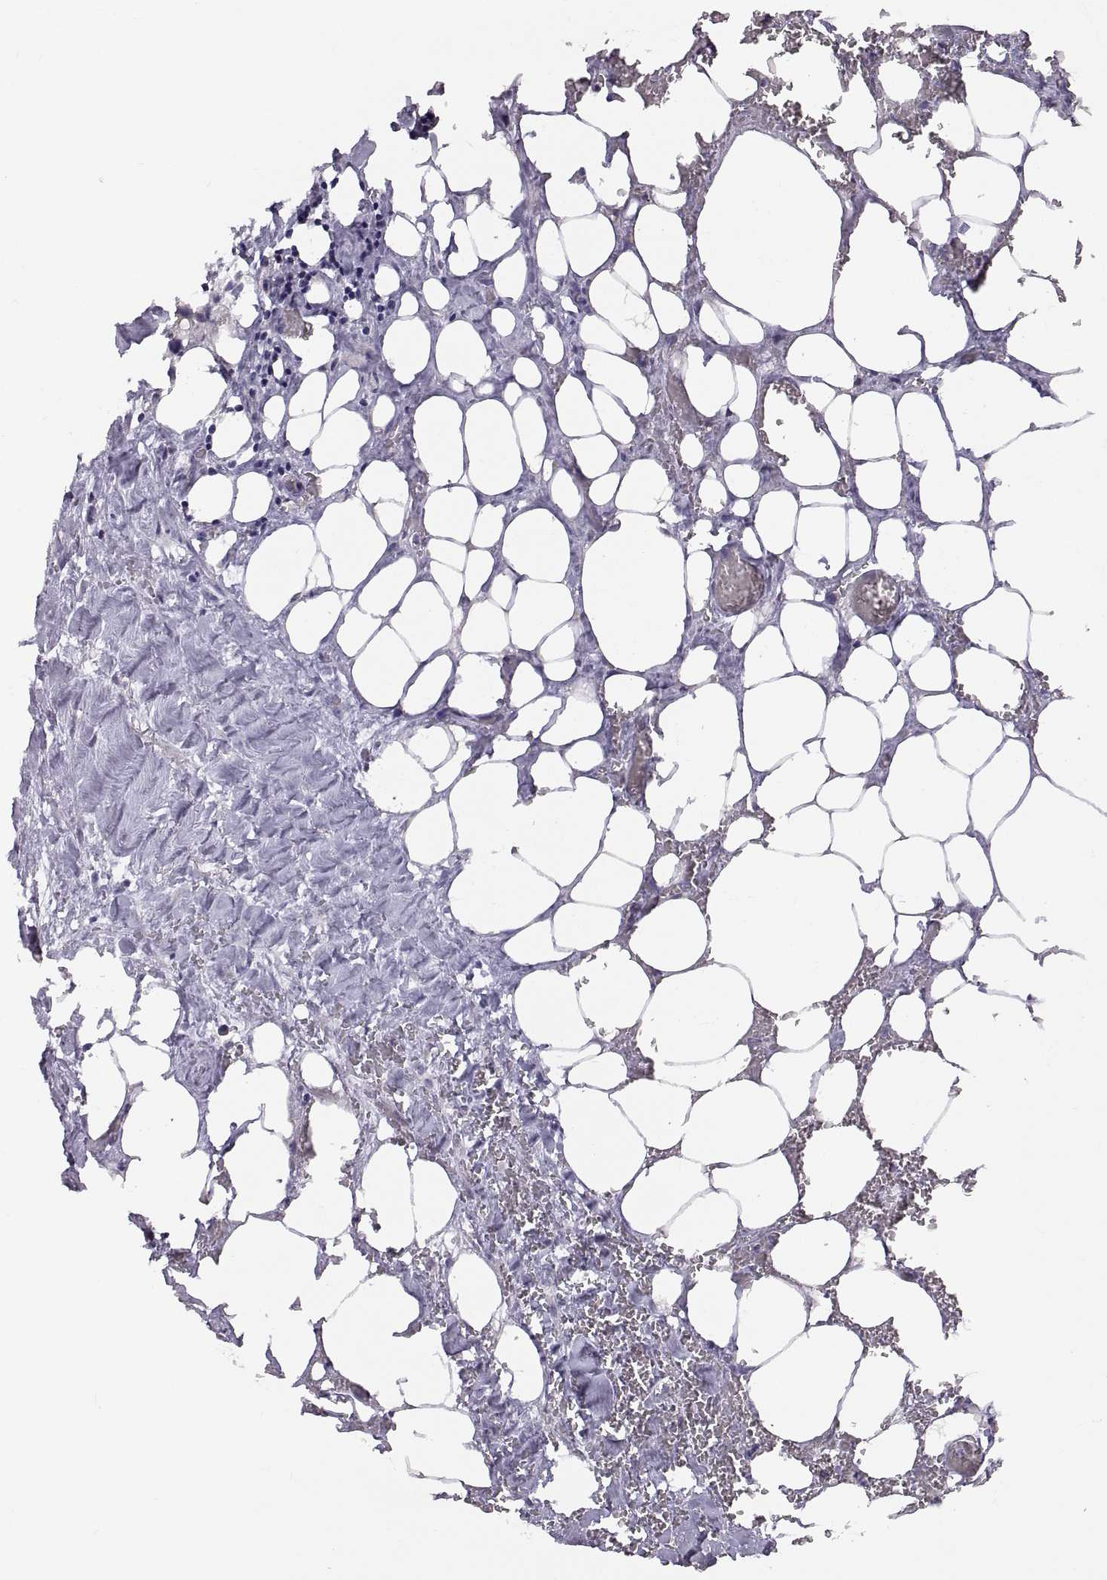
{"staining": {"intensity": "negative", "quantity": "none", "location": "none"}, "tissue": "urothelial cancer", "cell_type": "Tumor cells", "image_type": "cancer", "snomed": [{"axis": "morphology", "description": "Urothelial carcinoma, High grade"}, {"axis": "topography", "description": "Urinary bladder"}], "caption": "Micrograph shows no protein positivity in tumor cells of urothelial carcinoma (high-grade) tissue.", "gene": "WBP2NL", "patient": {"sex": "male", "age": 59}}